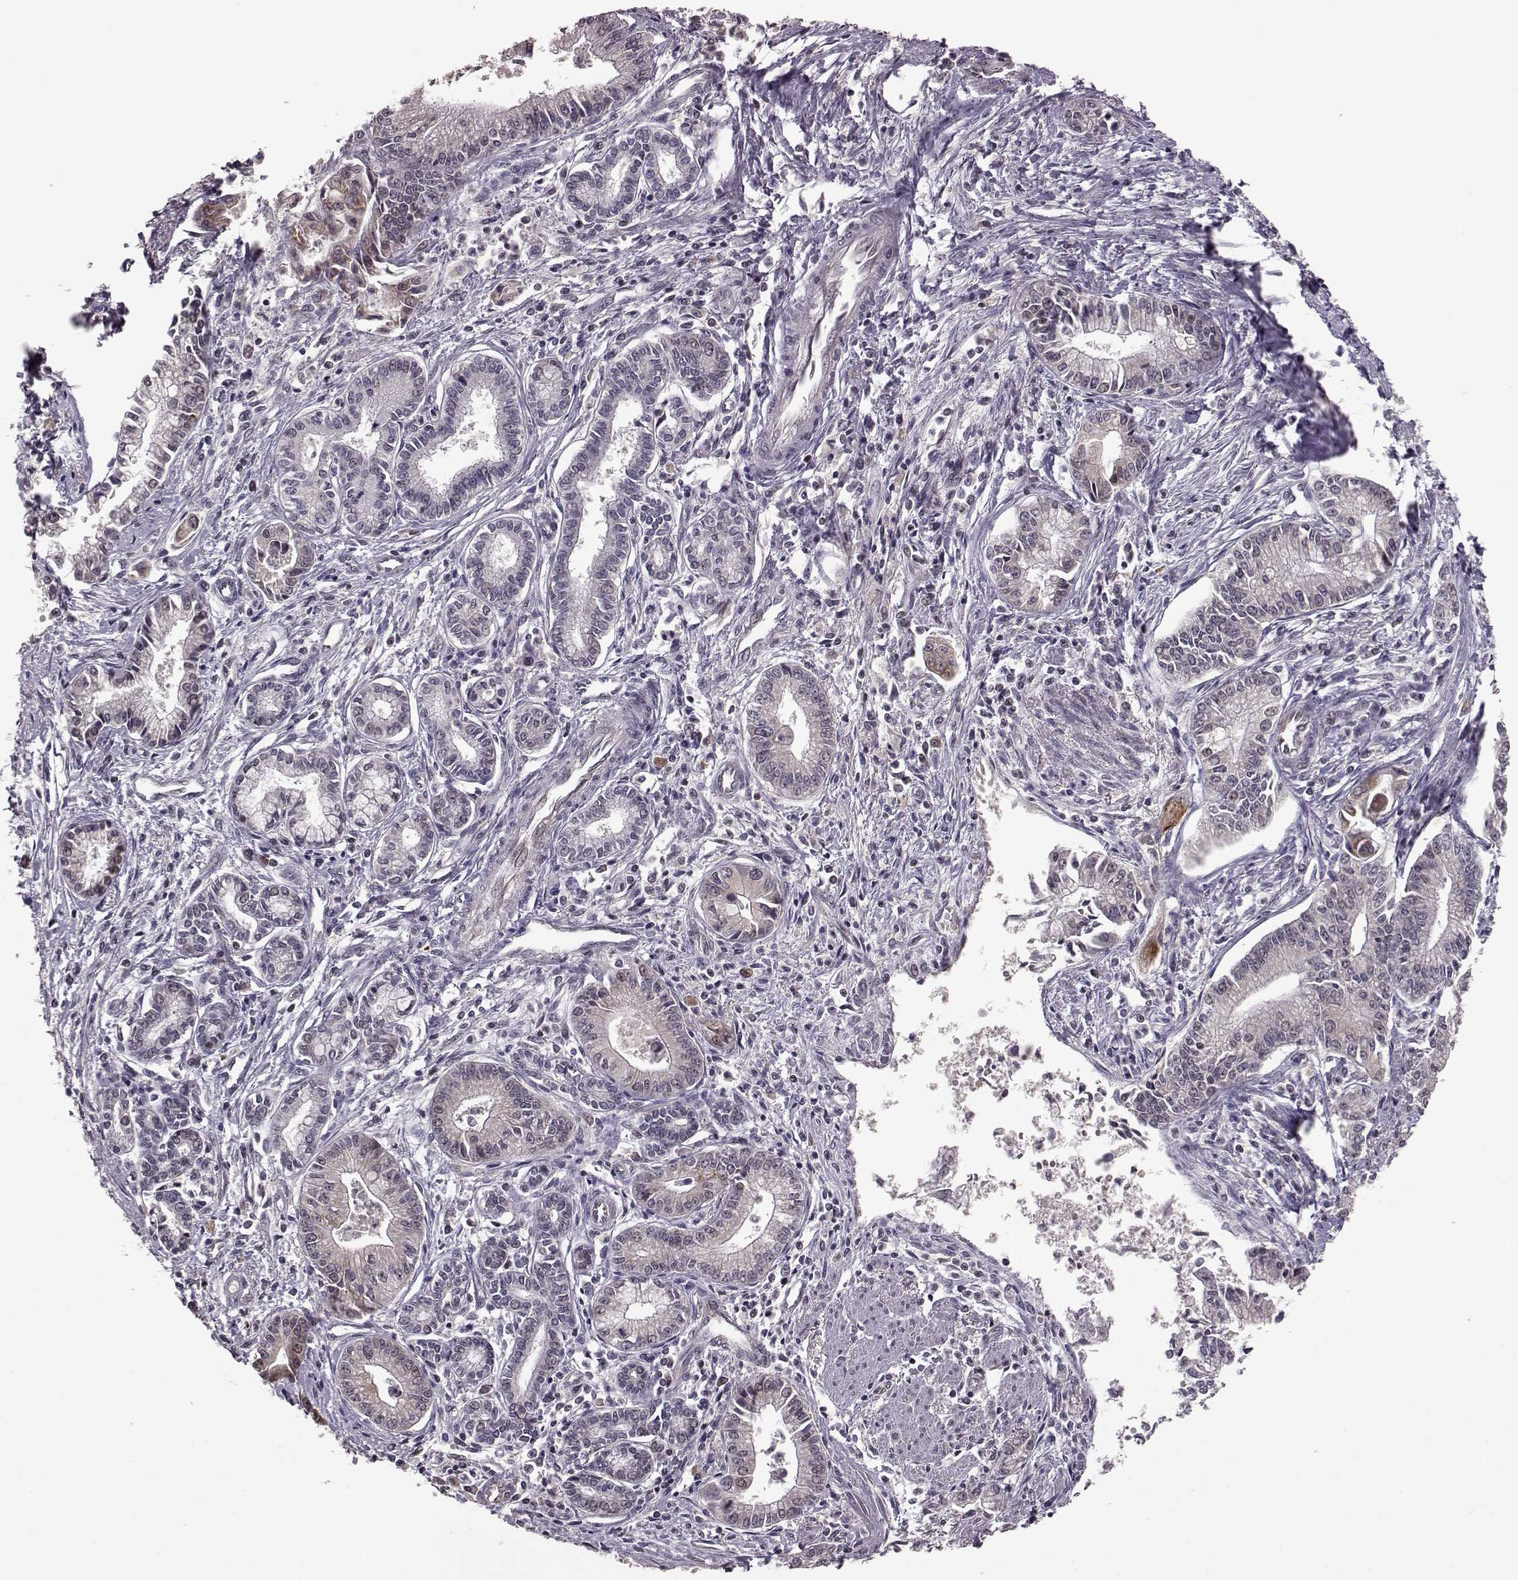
{"staining": {"intensity": "moderate", "quantity": "<25%", "location": "cytoplasmic/membranous"}, "tissue": "pancreatic cancer", "cell_type": "Tumor cells", "image_type": "cancer", "snomed": [{"axis": "morphology", "description": "Adenocarcinoma, NOS"}, {"axis": "topography", "description": "Pancreas"}], "caption": "A photomicrograph of pancreatic cancer stained for a protein shows moderate cytoplasmic/membranous brown staining in tumor cells.", "gene": "ELOVL5", "patient": {"sex": "female", "age": 65}}